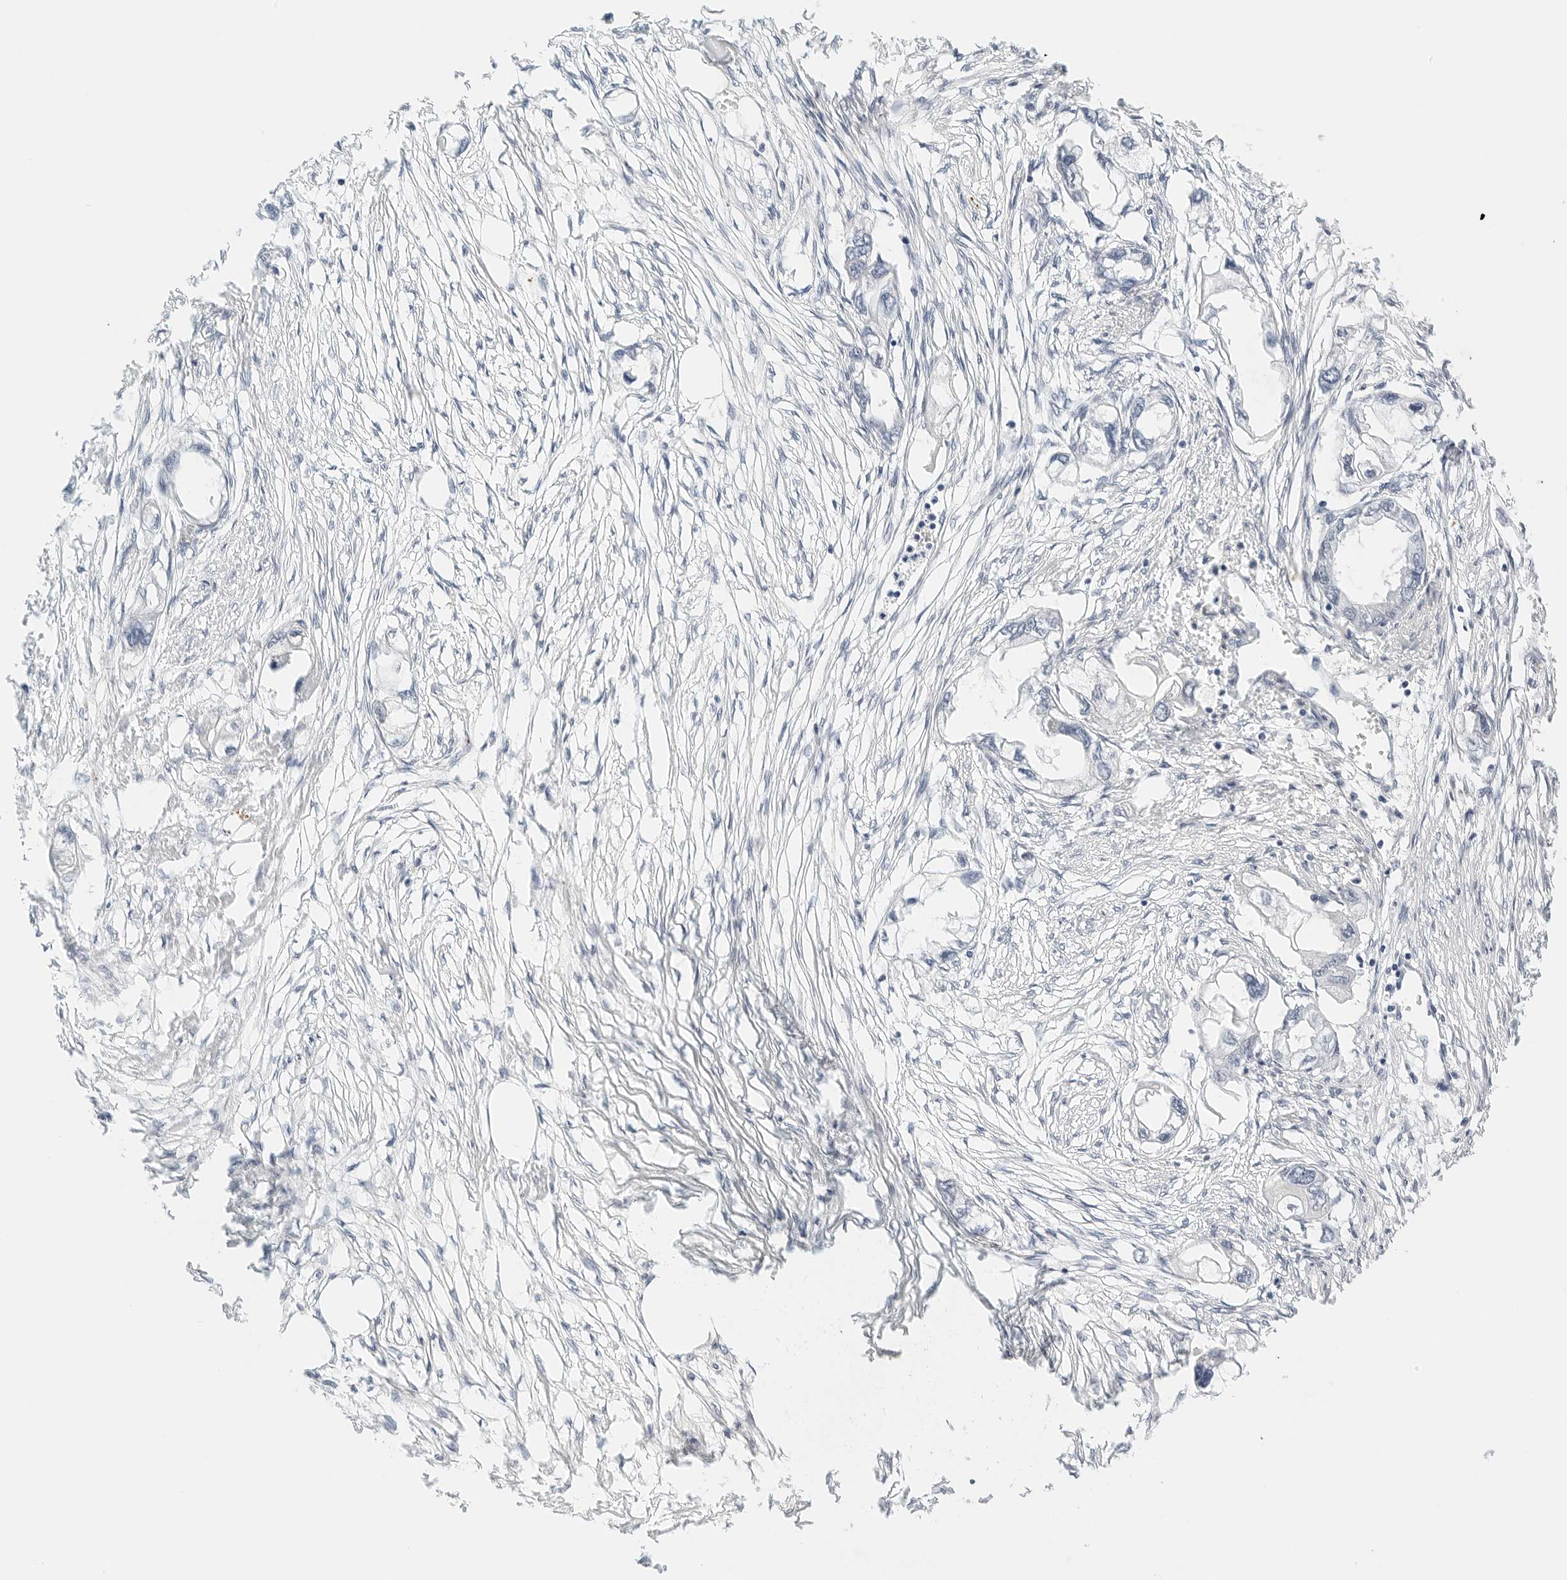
{"staining": {"intensity": "negative", "quantity": "none", "location": "none"}, "tissue": "endometrial cancer", "cell_type": "Tumor cells", "image_type": "cancer", "snomed": [{"axis": "morphology", "description": "Adenocarcinoma, NOS"}, {"axis": "morphology", "description": "Adenocarcinoma, metastatic, NOS"}, {"axis": "topography", "description": "Adipose tissue"}, {"axis": "topography", "description": "Endometrium"}], "caption": "Micrograph shows no protein expression in tumor cells of endometrial metastatic adenocarcinoma tissue. (DAB (3,3'-diaminobenzidine) IHC, high magnification).", "gene": "PKDCC", "patient": {"sex": "female", "age": 67}}